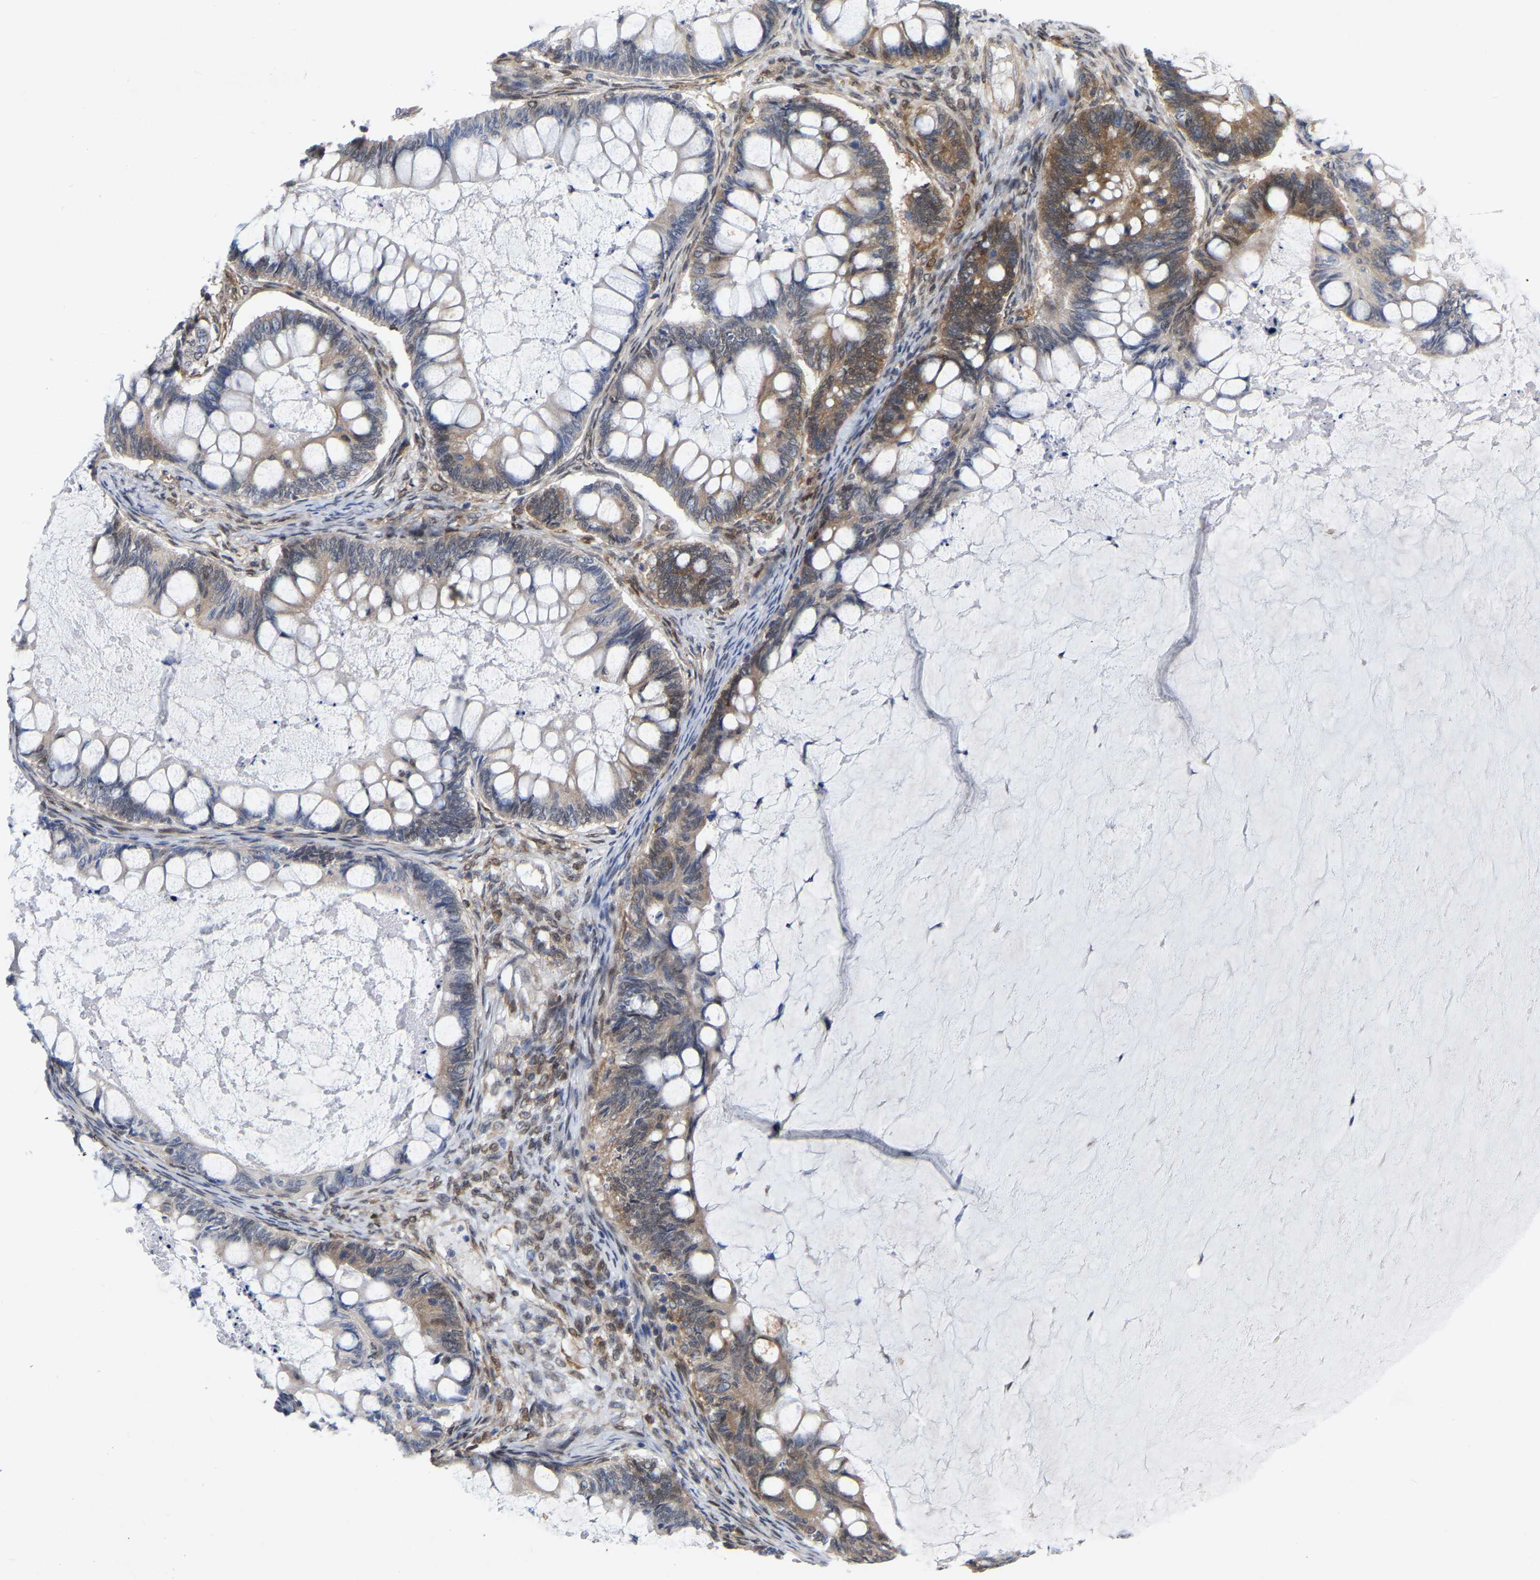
{"staining": {"intensity": "moderate", "quantity": "25%-75%", "location": "cytoplasmic/membranous"}, "tissue": "ovarian cancer", "cell_type": "Tumor cells", "image_type": "cancer", "snomed": [{"axis": "morphology", "description": "Cystadenocarcinoma, mucinous, NOS"}, {"axis": "topography", "description": "Ovary"}], "caption": "Immunohistochemistry staining of ovarian cancer, which demonstrates medium levels of moderate cytoplasmic/membranous staining in about 25%-75% of tumor cells indicating moderate cytoplasmic/membranous protein positivity. The staining was performed using DAB (brown) for protein detection and nuclei were counterstained in hematoxylin (blue).", "gene": "UBE4B", "patient": {"sex": "female", "age": 61}}